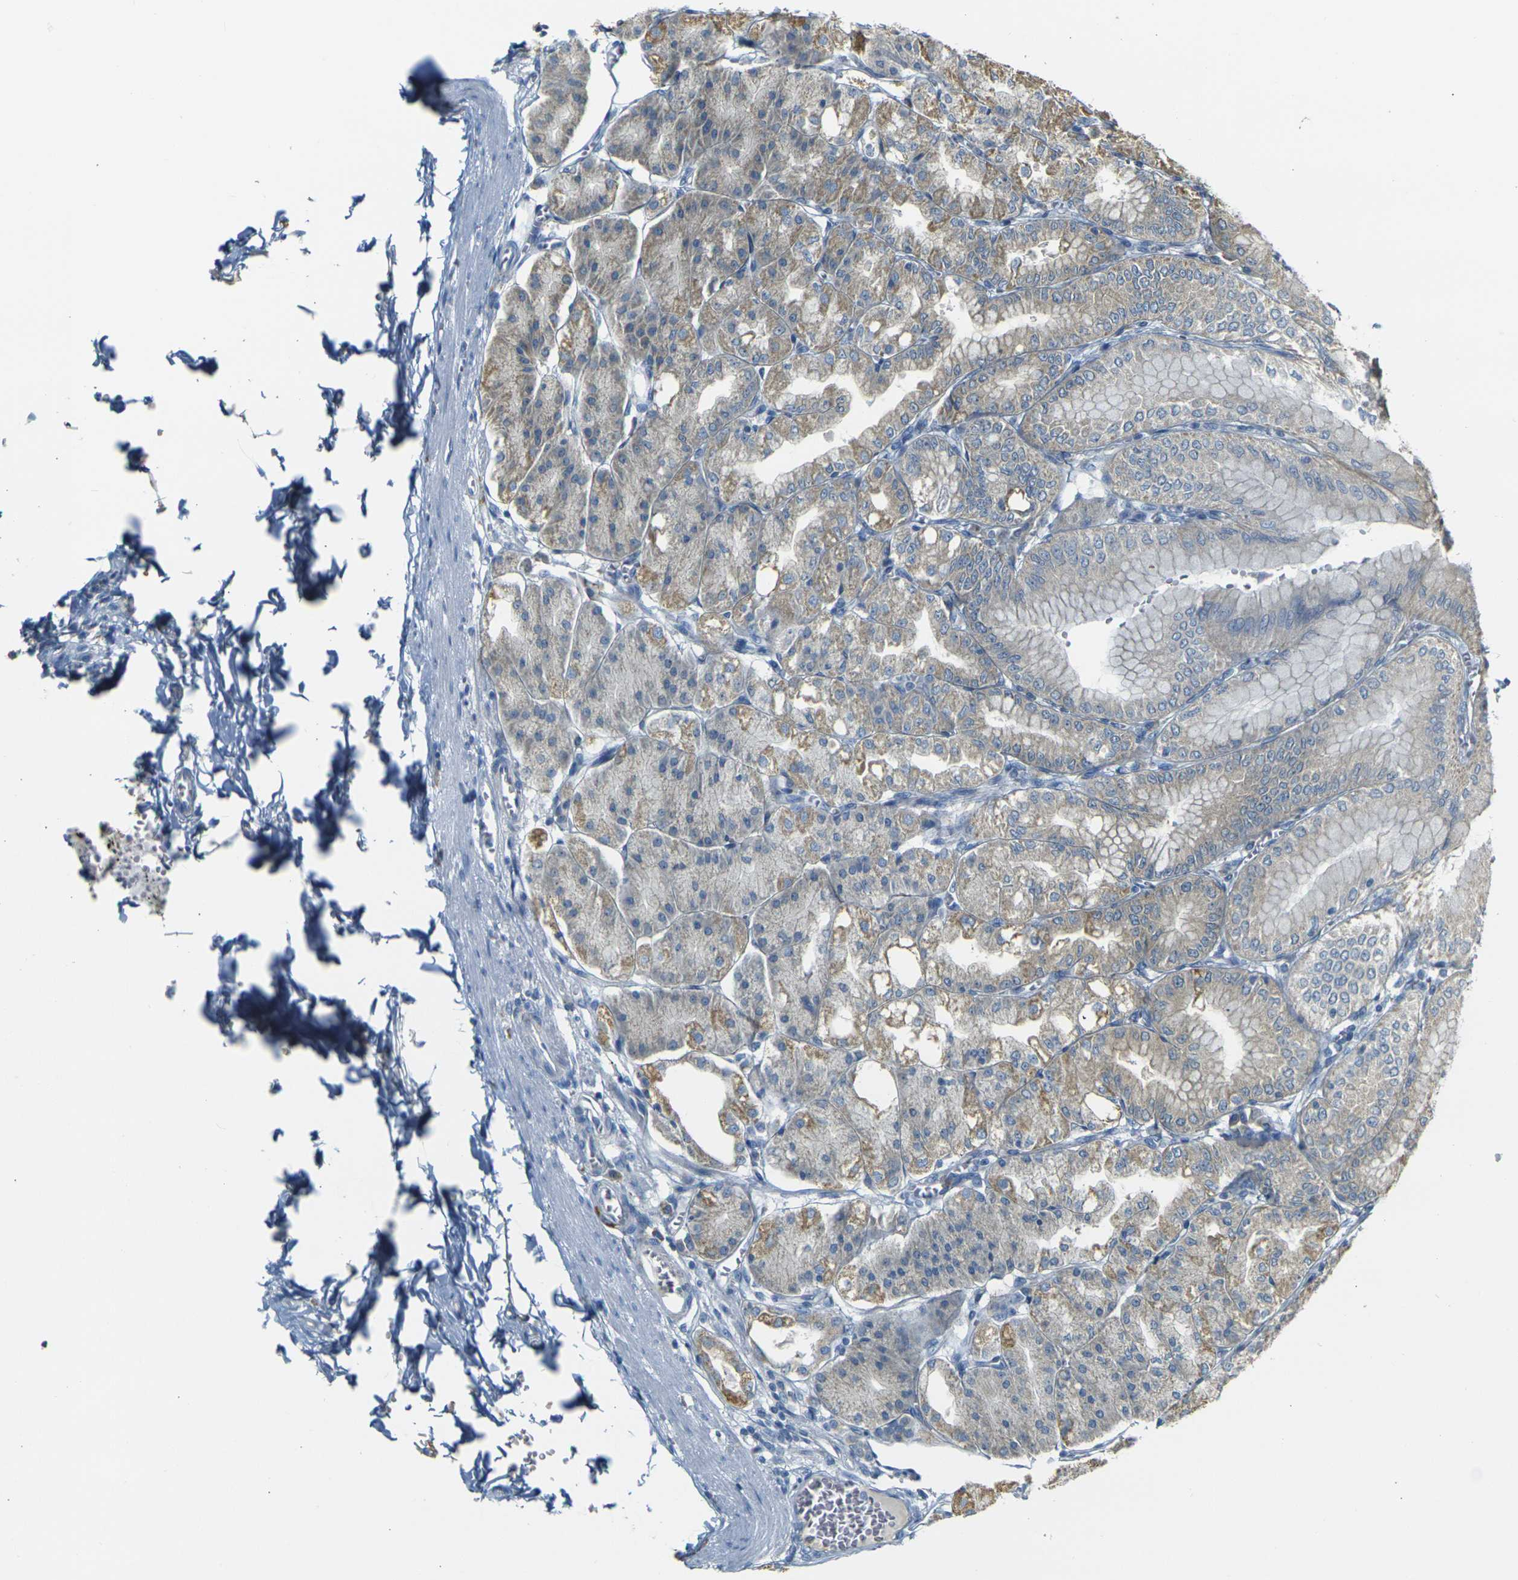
{"staining": {"intensity": "weak", "quantity": ">75%", "location": "cytoplasmic/membranous"}, "tissue": "stomach", "cell_type": "Glandular cells", "image_type": "normal", "snomed": [{"axis": "morphology", "description": "Normal tissue, NOS"}, {"axis": "topography", "description": "Stomach, lower"}], "caption": "IHC micrograph of unremarkable stomach: human stomach stained using IHC exhibits low levels of weak protein expression localized specifically in the cytoplasmic/membranous of glandular cells, appearing as a cytoplasmic/membranous brown color.", "gene": "PARD6B", "patient": {"sex": "male", "age": 71}}